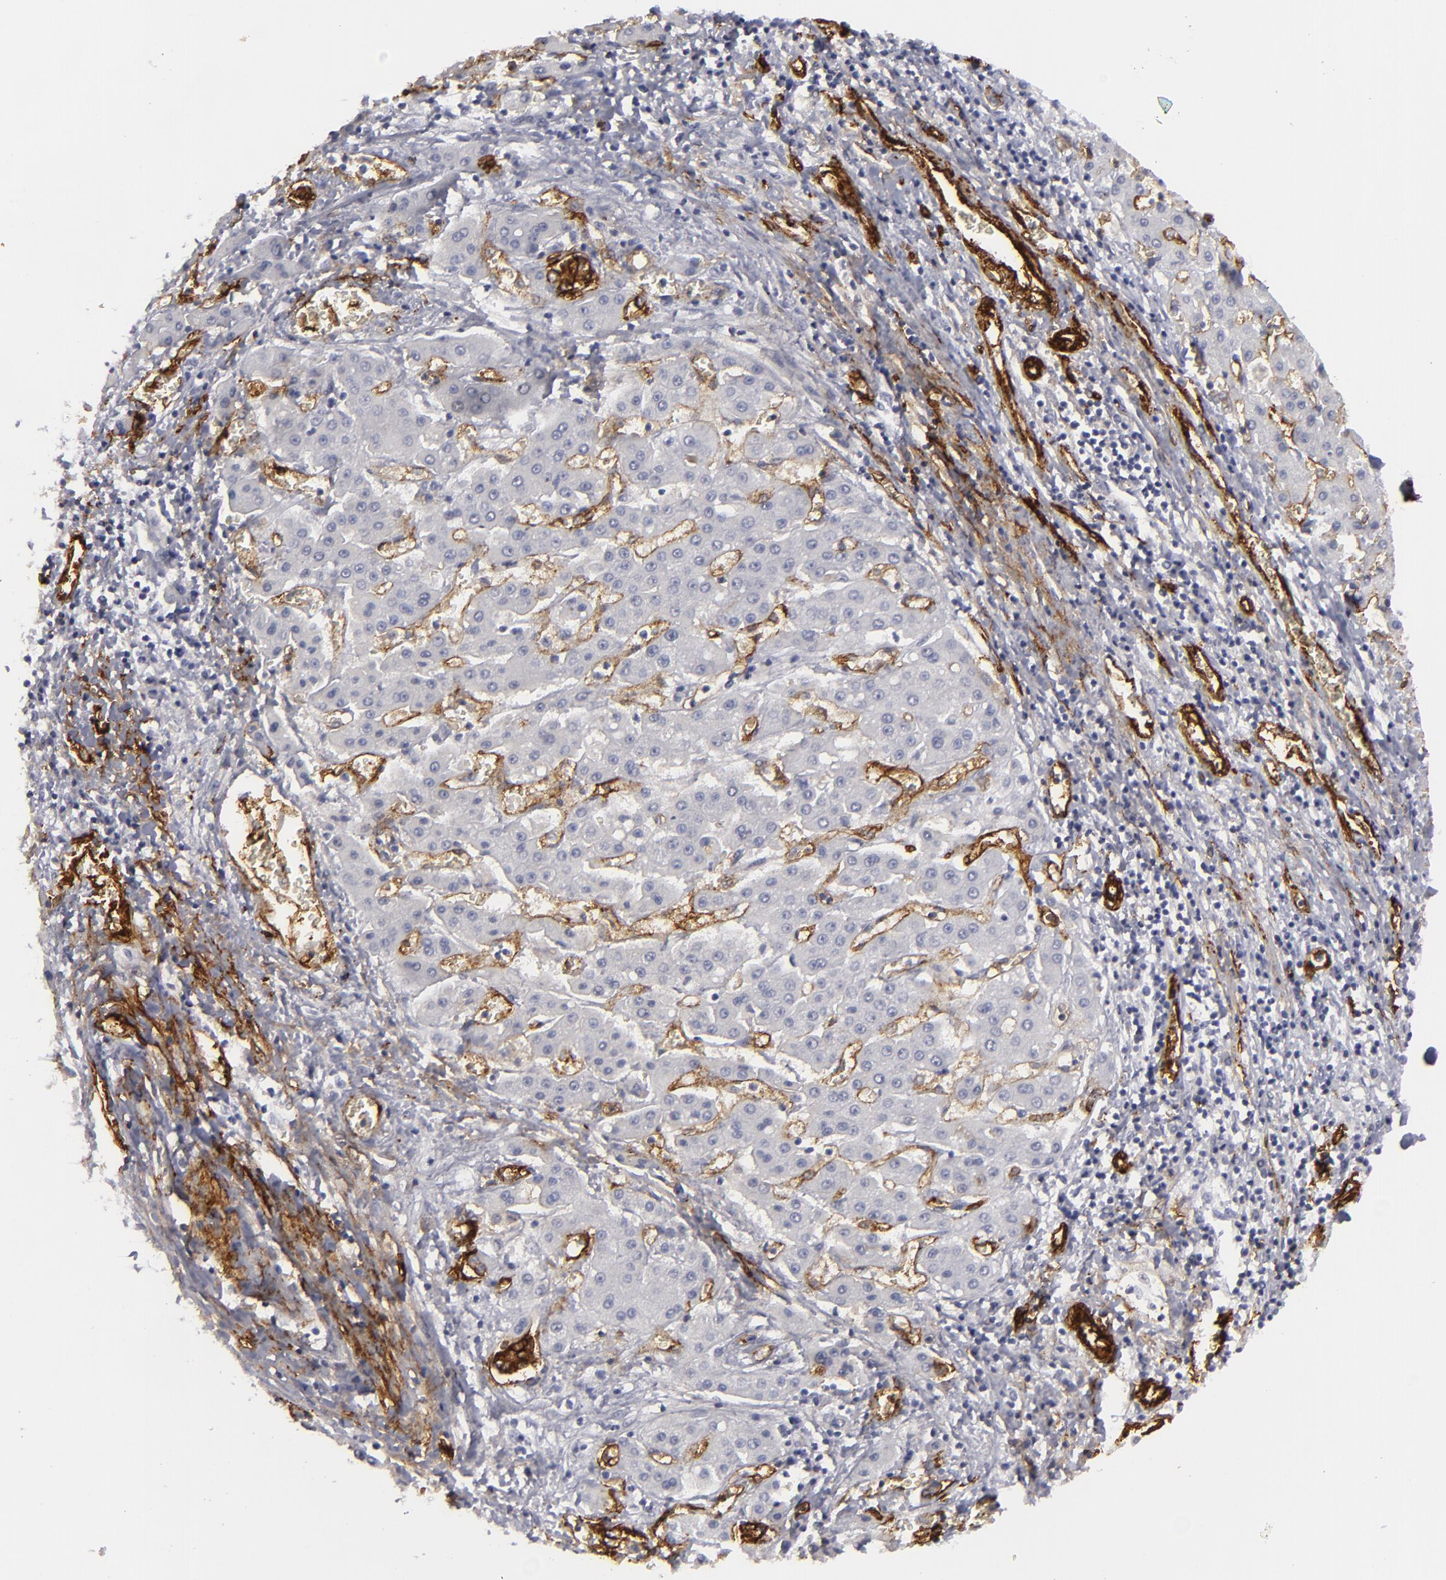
{"staining": {"intensity": "negative", "quantity": "none", "location": "none"}, "tissue": "liver cancer", "cell_type": "Tumor cells", "image_type": "cancer", "snomed": [{"axis": "morphology", "description": "Carcinoma, Hepatocellular, NOS"}, {"axis": "topography", "description": "Liver"}], "caption": "Human hepatocellular carcinoma (liver) stained for a protein using immunohistochemistry (IHC) reveals no expression in tumor cells.", "gene": "MCAM", "patient": {"sex": "male", "age": 24}}